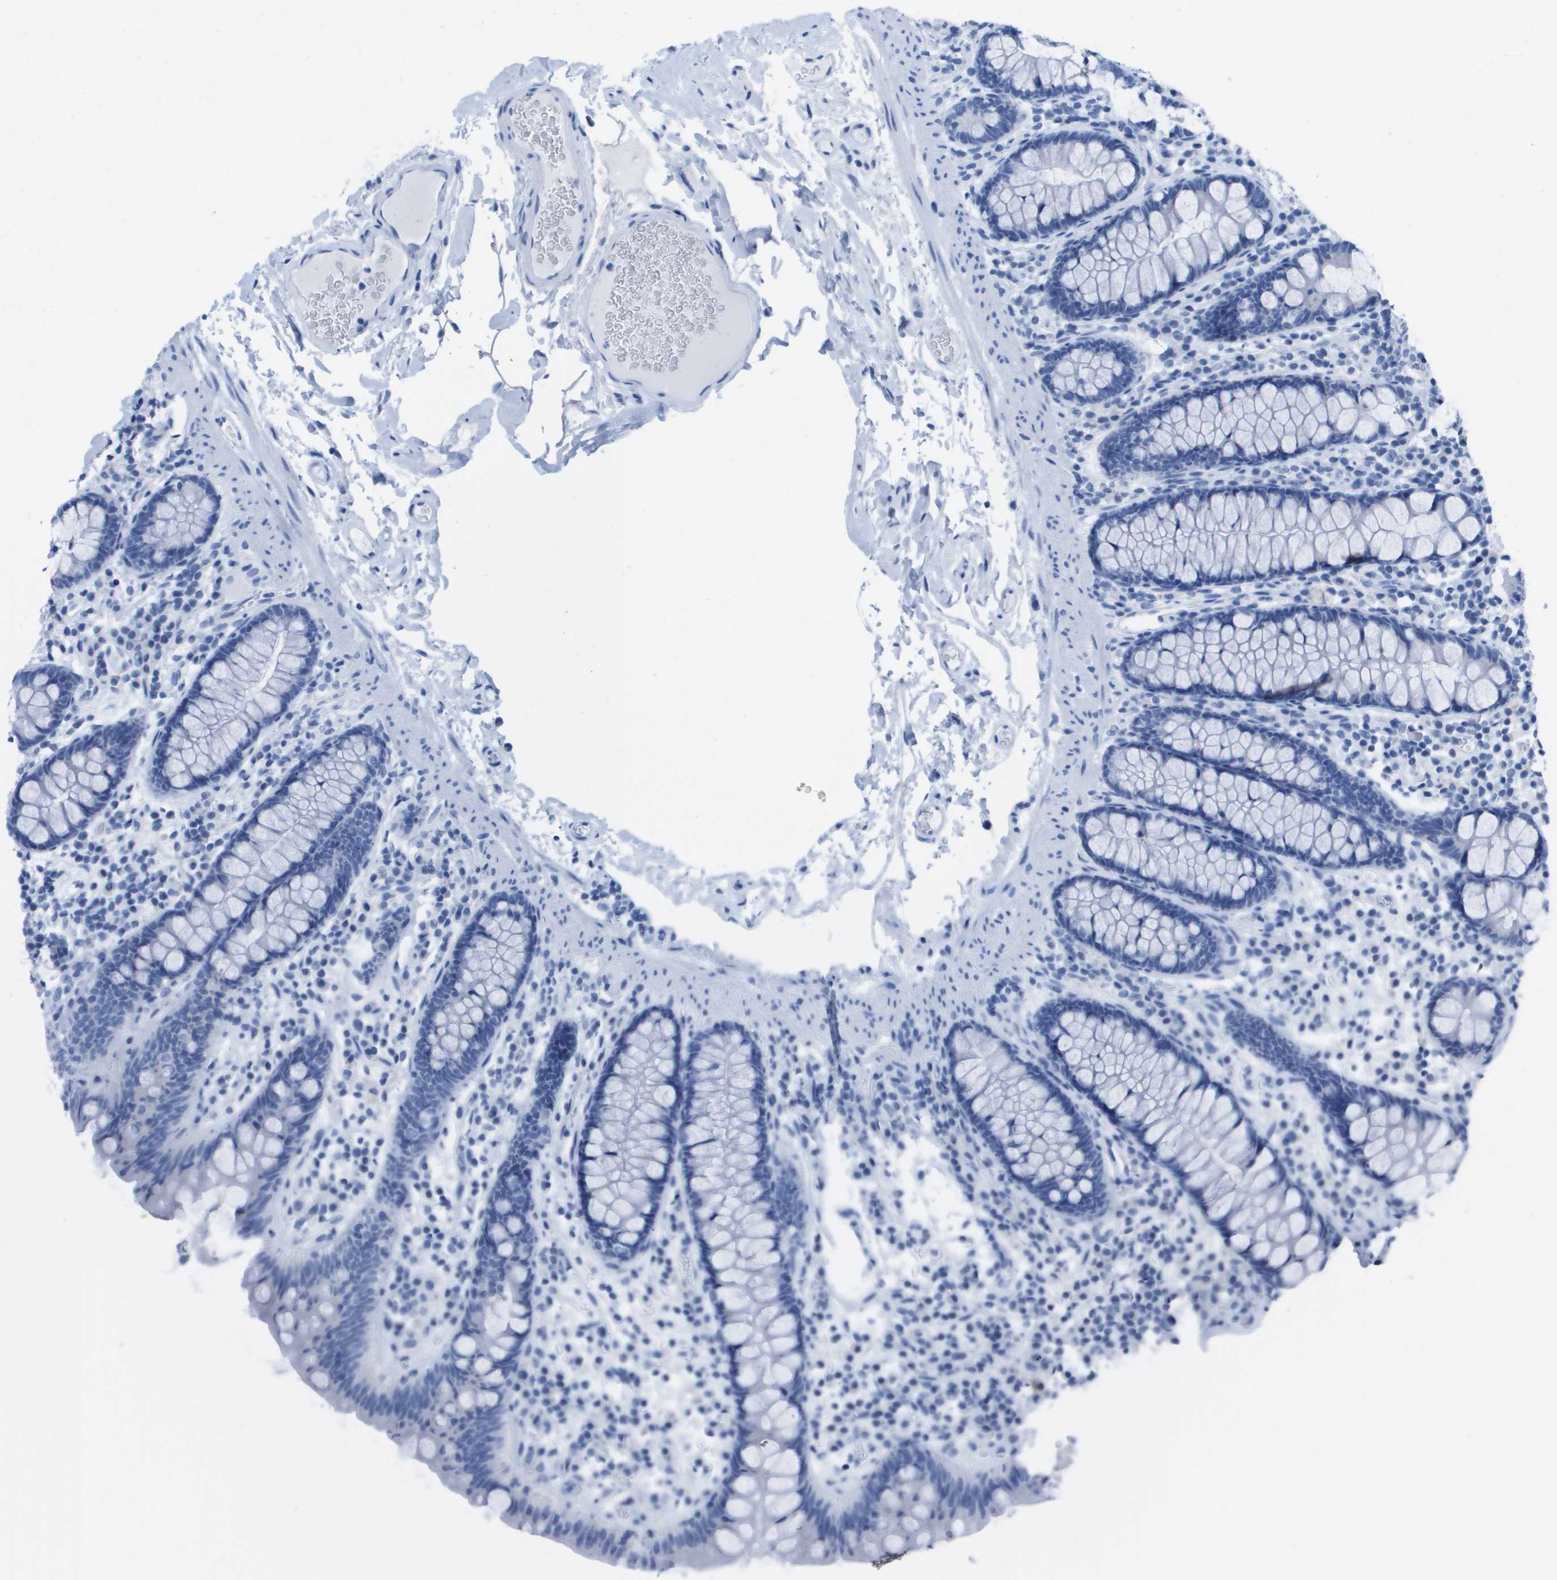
{"staining": {"intensity": "negative", "quantity": "none", "location": "none"}, "tissue": "colon", "cell_type": "Endothelial cells", "image_type": "normal", "snomed": [{"axis": "morphology", "description": "Normal tissue, NOS"}, {"axis": "topography", "description": "Colon"}], "caption": "Histopathology image shows no protein expression in endothelial cells of unremarkable colon. (DAB immunohistochemistry (IHC) visualized using brightfield microscopy, high magnification).", "gene": "KCNA3", "patient": {"sex": "female", "age": 80}}